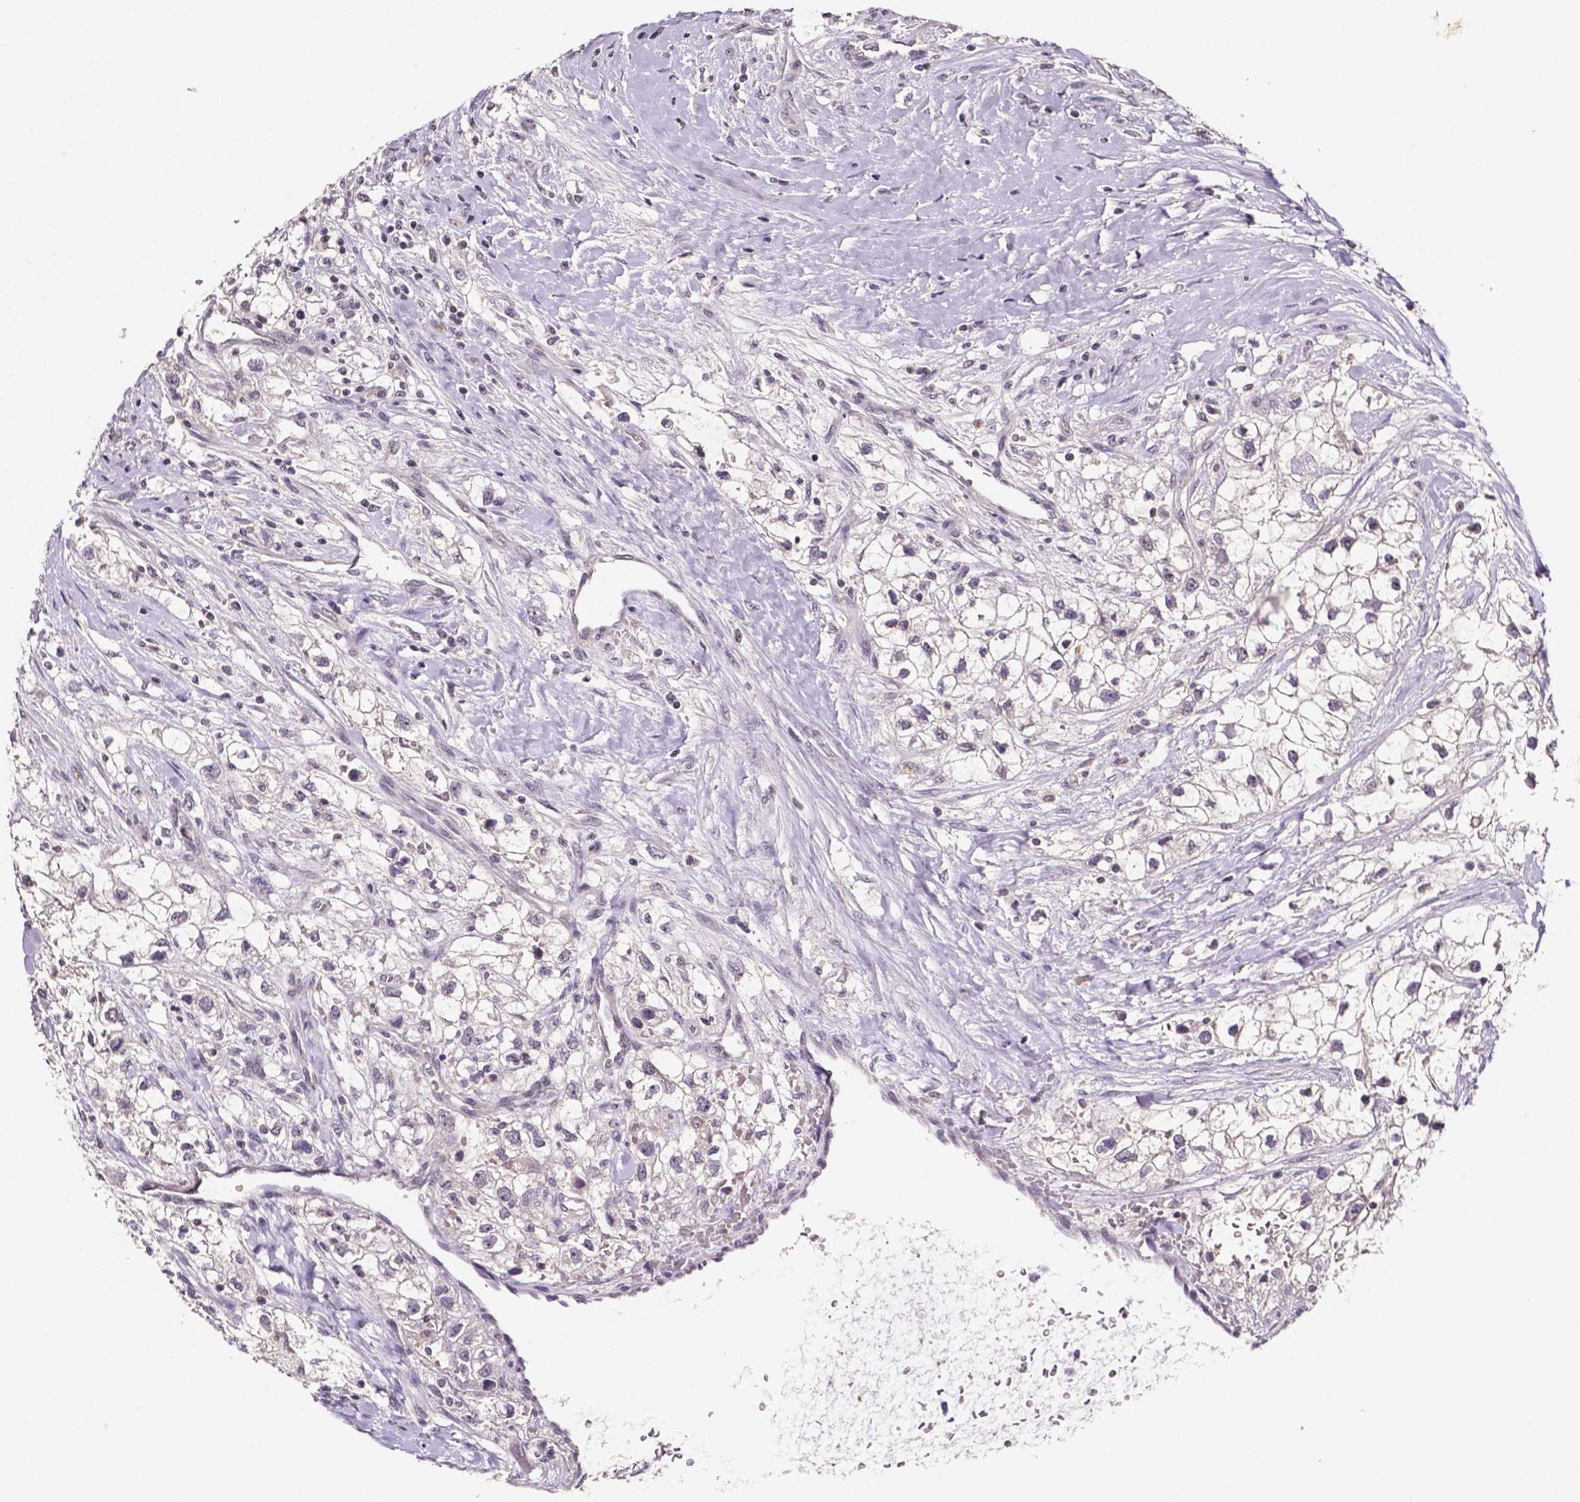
{"staining": {"intensity": "negative", "quantity": "none", "location": "none"}, "tissue": "renal cancer", "cell_type": "Tumor cells", "image_type": "cancer", "snomed": [{"axis": "morphology", "description": "Adenocarcinoma, NOS"}, {"axis": "topography", "description": "Kidney"}], "caption": "Photomicrograph shows no significant protein expression in tumor cells of renal cancer.", "gene": "NRGN", "patient": {"sex": "male", "age": 59}}